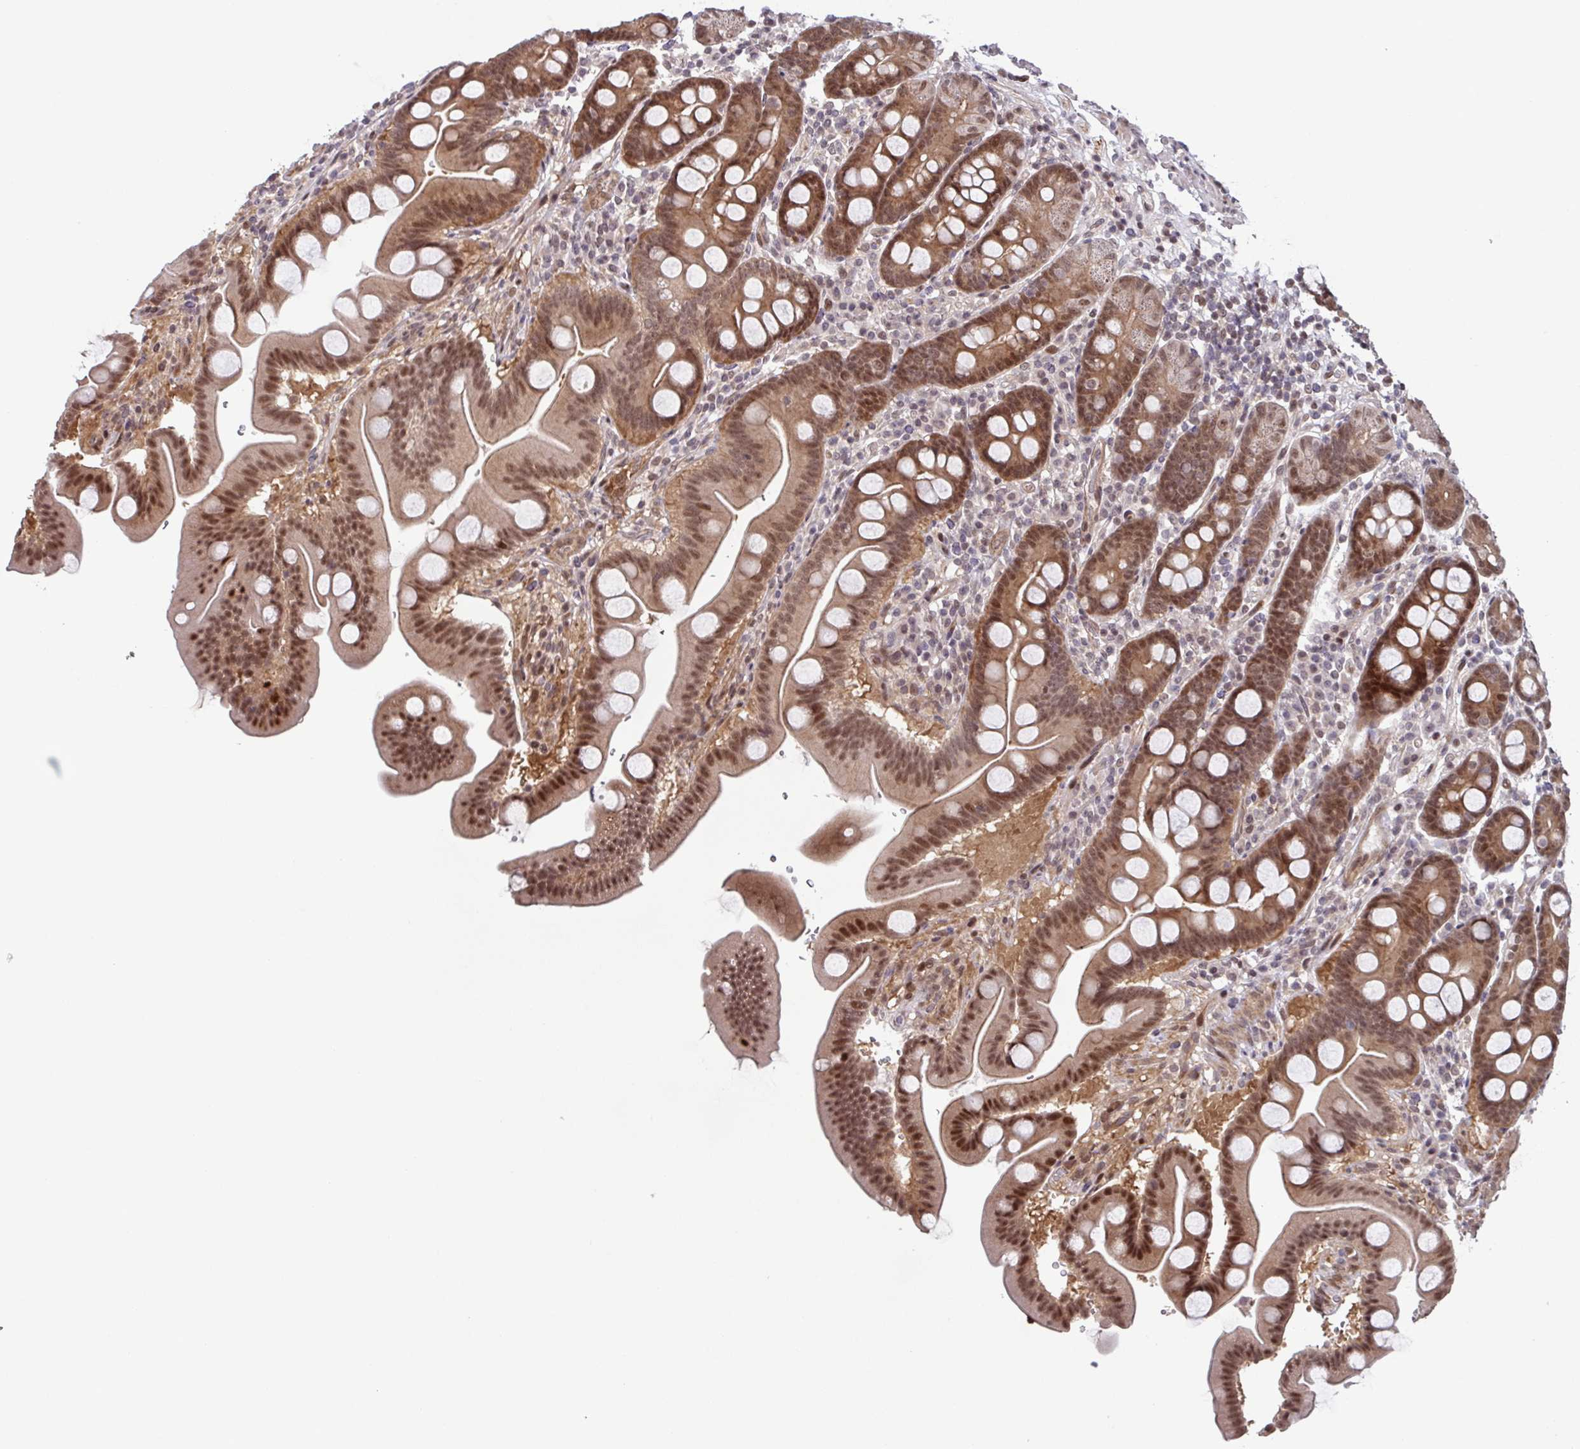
{"staining": {"intensity": "moderate", "quantity": ">75%", "location": "nuclear"}, "tissue": "duodenum", "cell_type": "Glandular cells", "image_type": "normal", "snomed": [{"axis": "morphology", "description": "Normal tissue, NOS"}, {"axis": "topography", "description": "Duodenum"}], "caption": "Duodenum was stained to show a protein in brown. There is medium levels of moderate nuclear expression in about >75% of glandular cells. (IHC, brightfield microscopy, high magnification).", "gene": "DNAJB1", "patient": {"sex": "male", "age": 59}}